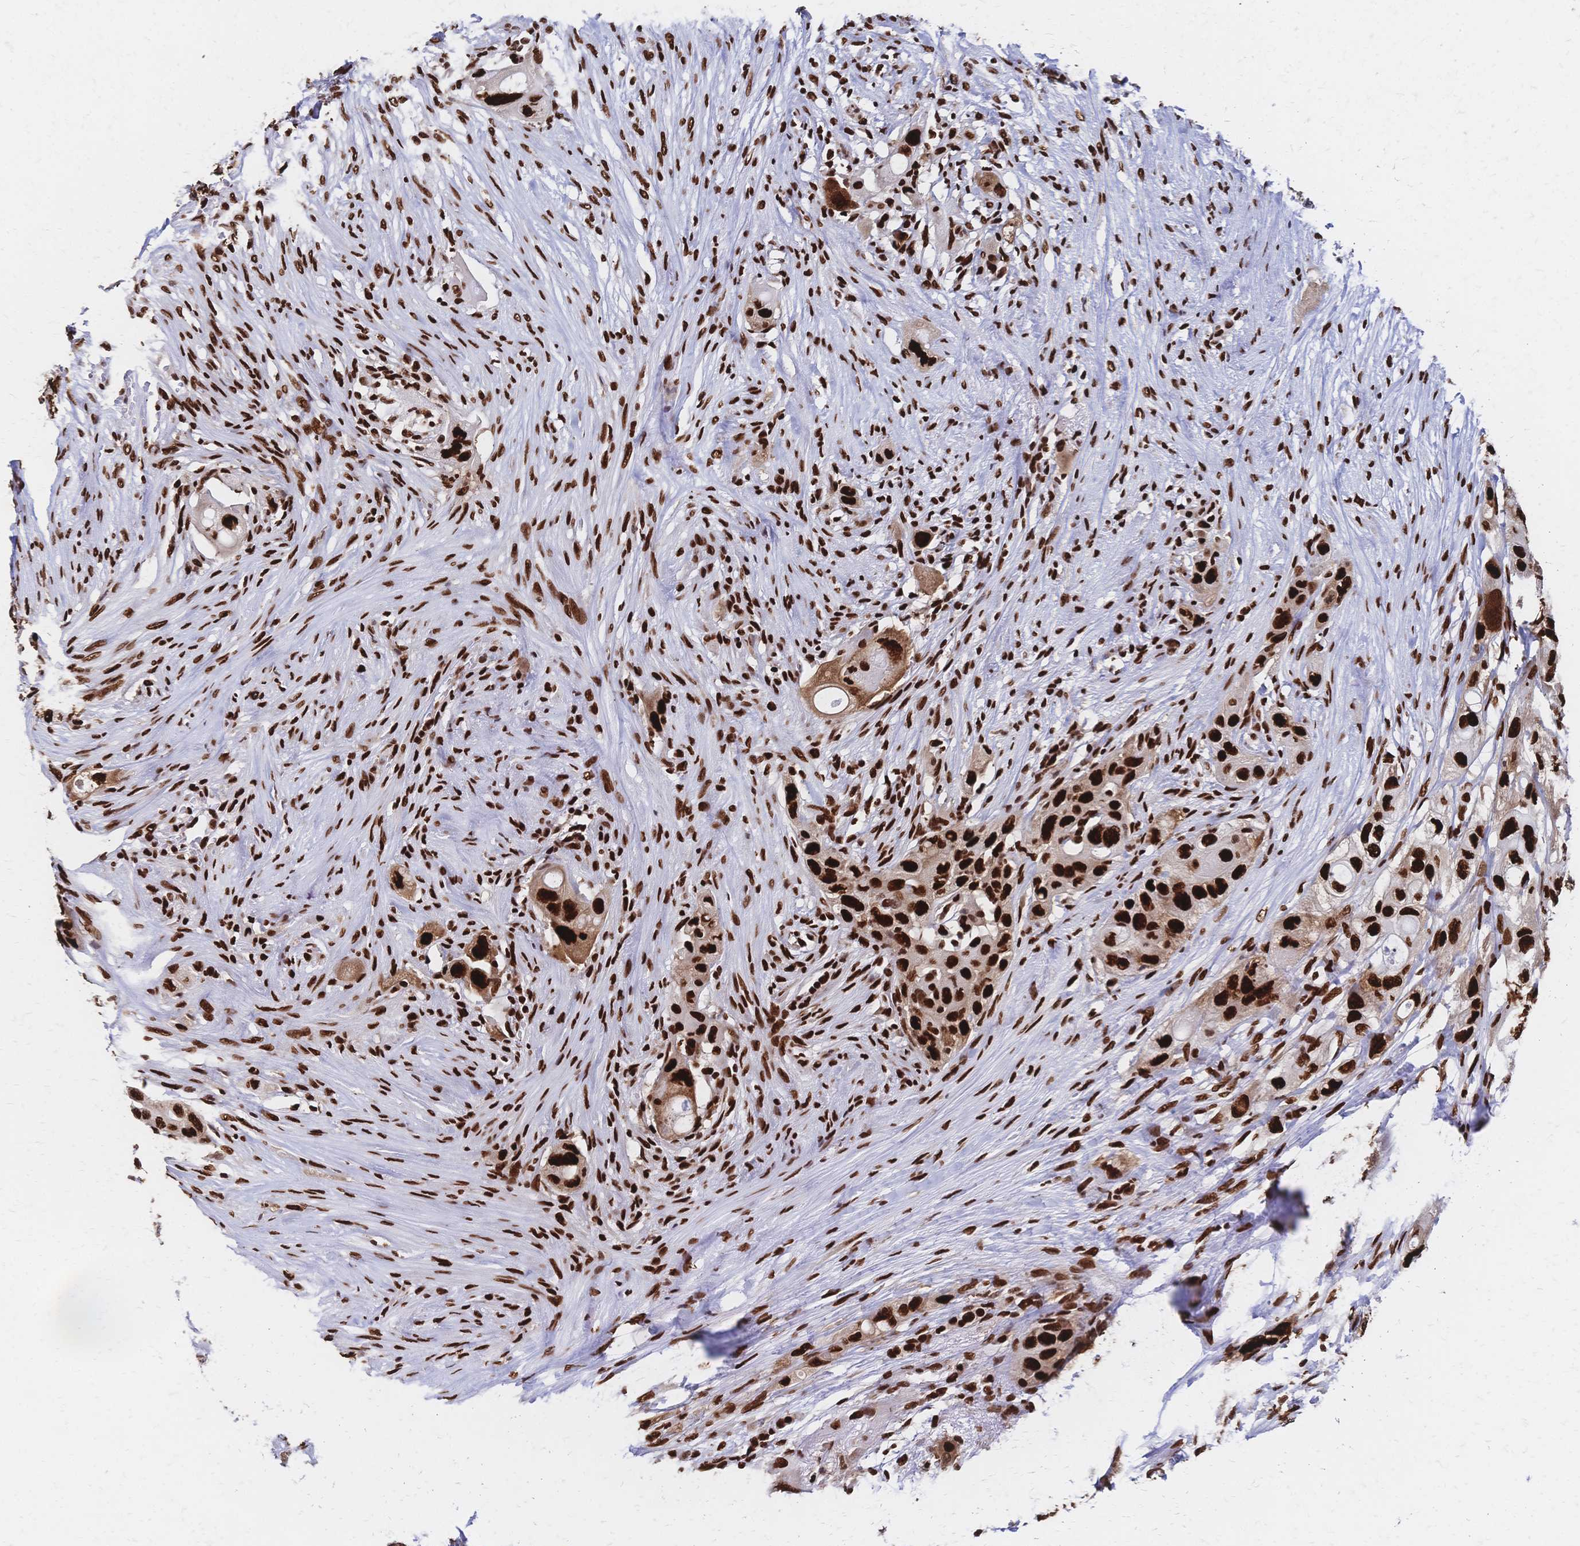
{"staining": {"intensity": "strong", "quantity": ">75%", "location": "nuclear"}, "tissue": "pancreatic cancer", "cell_type": "Tumor cells", "image_type": "cancer", "snomed": [{"axis": "morphology", "description": "Adenocarcinoma, NOS"}, {"axis": "topography", "description": "Pancreas"}], "caption": "Immunohistochemical staining of human adenocarcinoma (pancreatic) displays high levels of strong nuclear protein expression in about >75% of tumor cells.", "gene": "HDGF", "patient": {"sex": "female", "age": 72}}